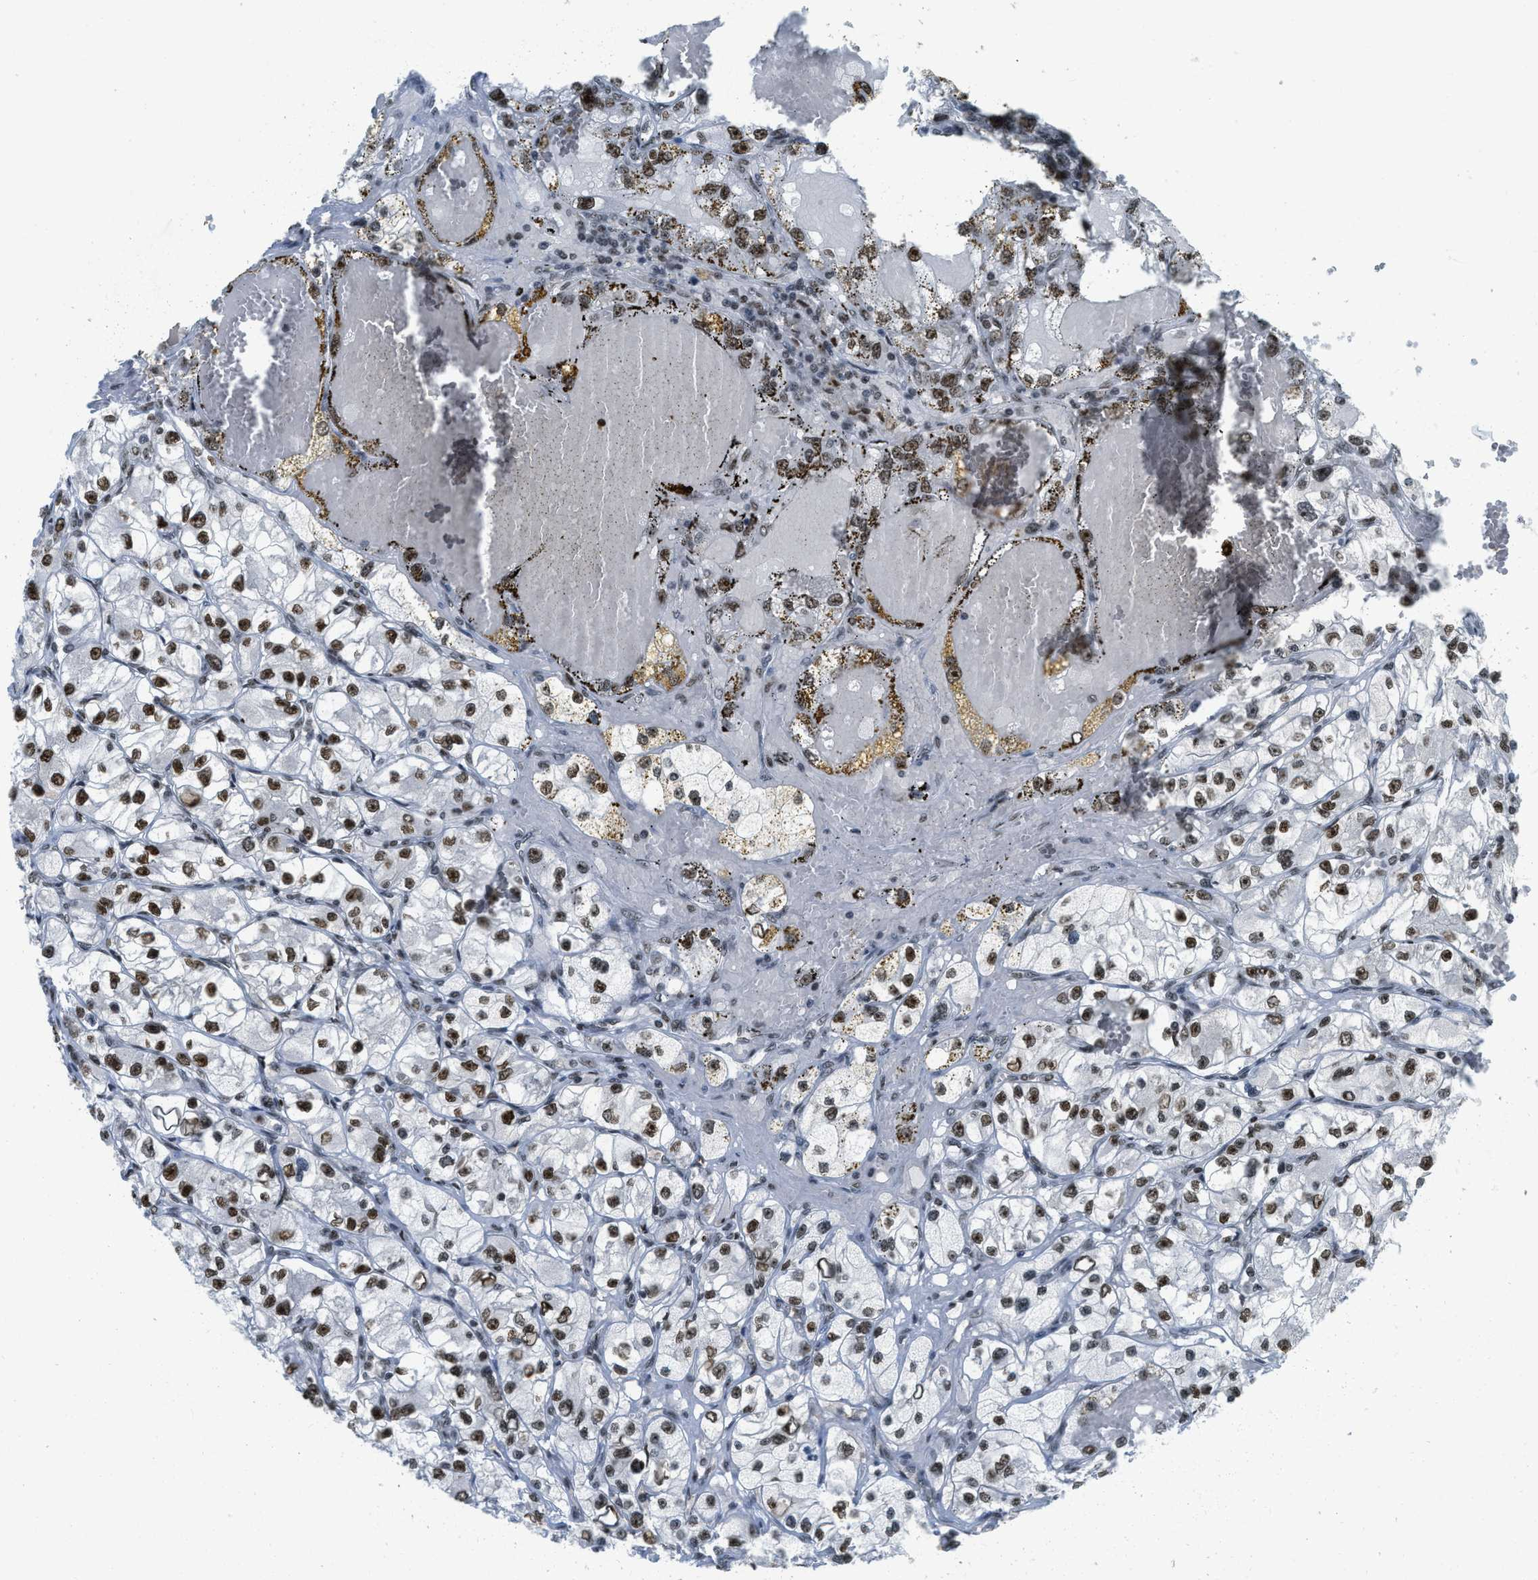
{"staining": {"intensity": "moderate", "quantity": ">75%", "location": "nuclear"}, "tissue": "renal cancer", "cell_type": "Tumor cells", "image_type": "cancer", "snomed": [{"axis": "morphology", "description": "Adenocarcinoma, NOS"}, {"axis": "topography", "description": "Kidney"}], "caption": "This is an image of IHC staining of renal cancer, which shows moderate positivity in the nuclear of tumor cells.", "gene": "URB1", "patient": {"sex": "female", "age": 57}}